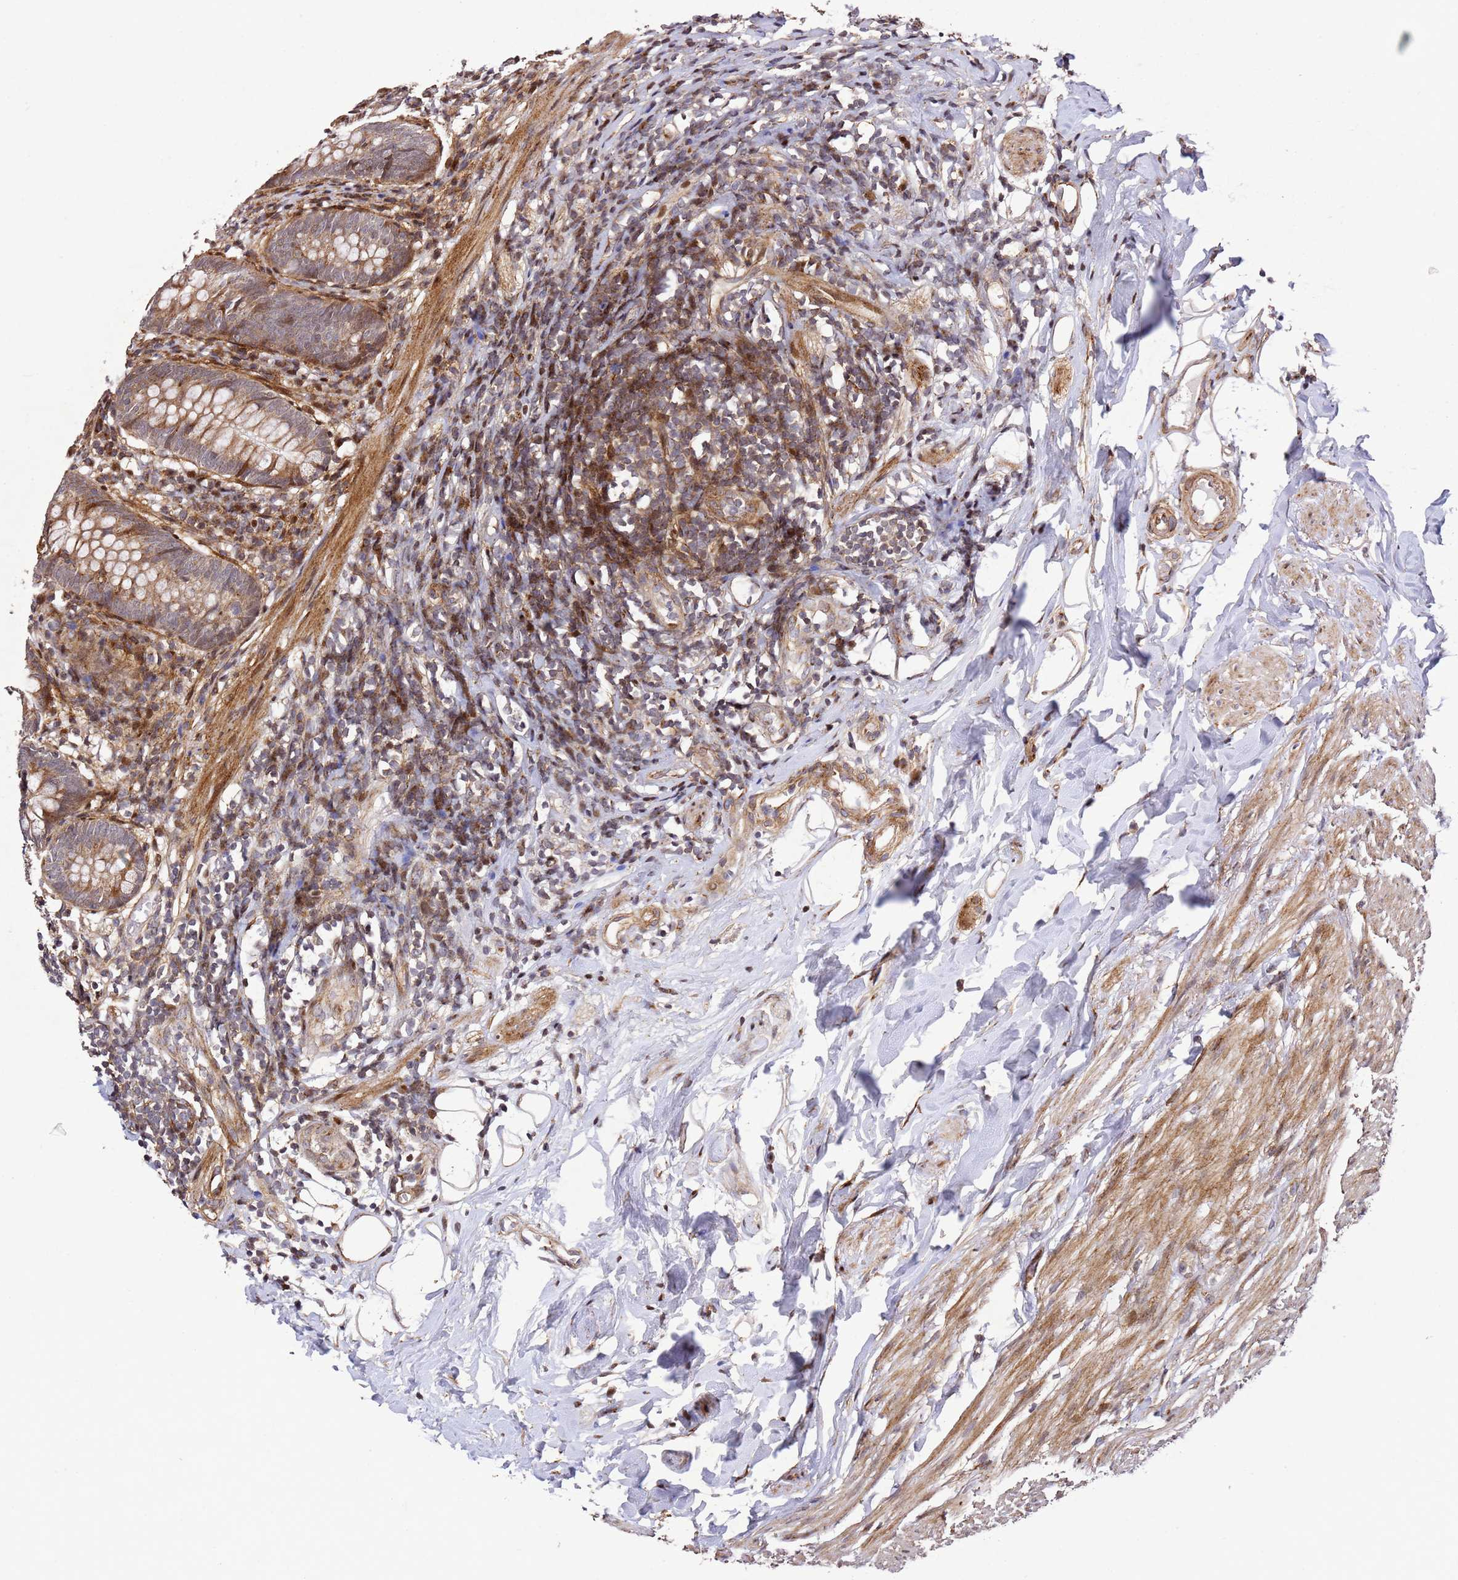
{"staining": {"intensity": "strong", "quantity": ">75%", "location": "cytoplasmic/membranous"}, "tissue": "appendix", "cell_type": "Glandular cells", "image_type": "normal", "snomed": [{"axis": "morphology", "description": "Normal tissue, NOS"}, {"axis": "topography", "description": "Appendix"}], "caption": "A high amount of strong cytoplasmic/membranous positivity is seen in about >75% of glandular cells in unremarkable appendix.", "gene": "ZNF296", "patient": {"sex": "female", "age": 62}}